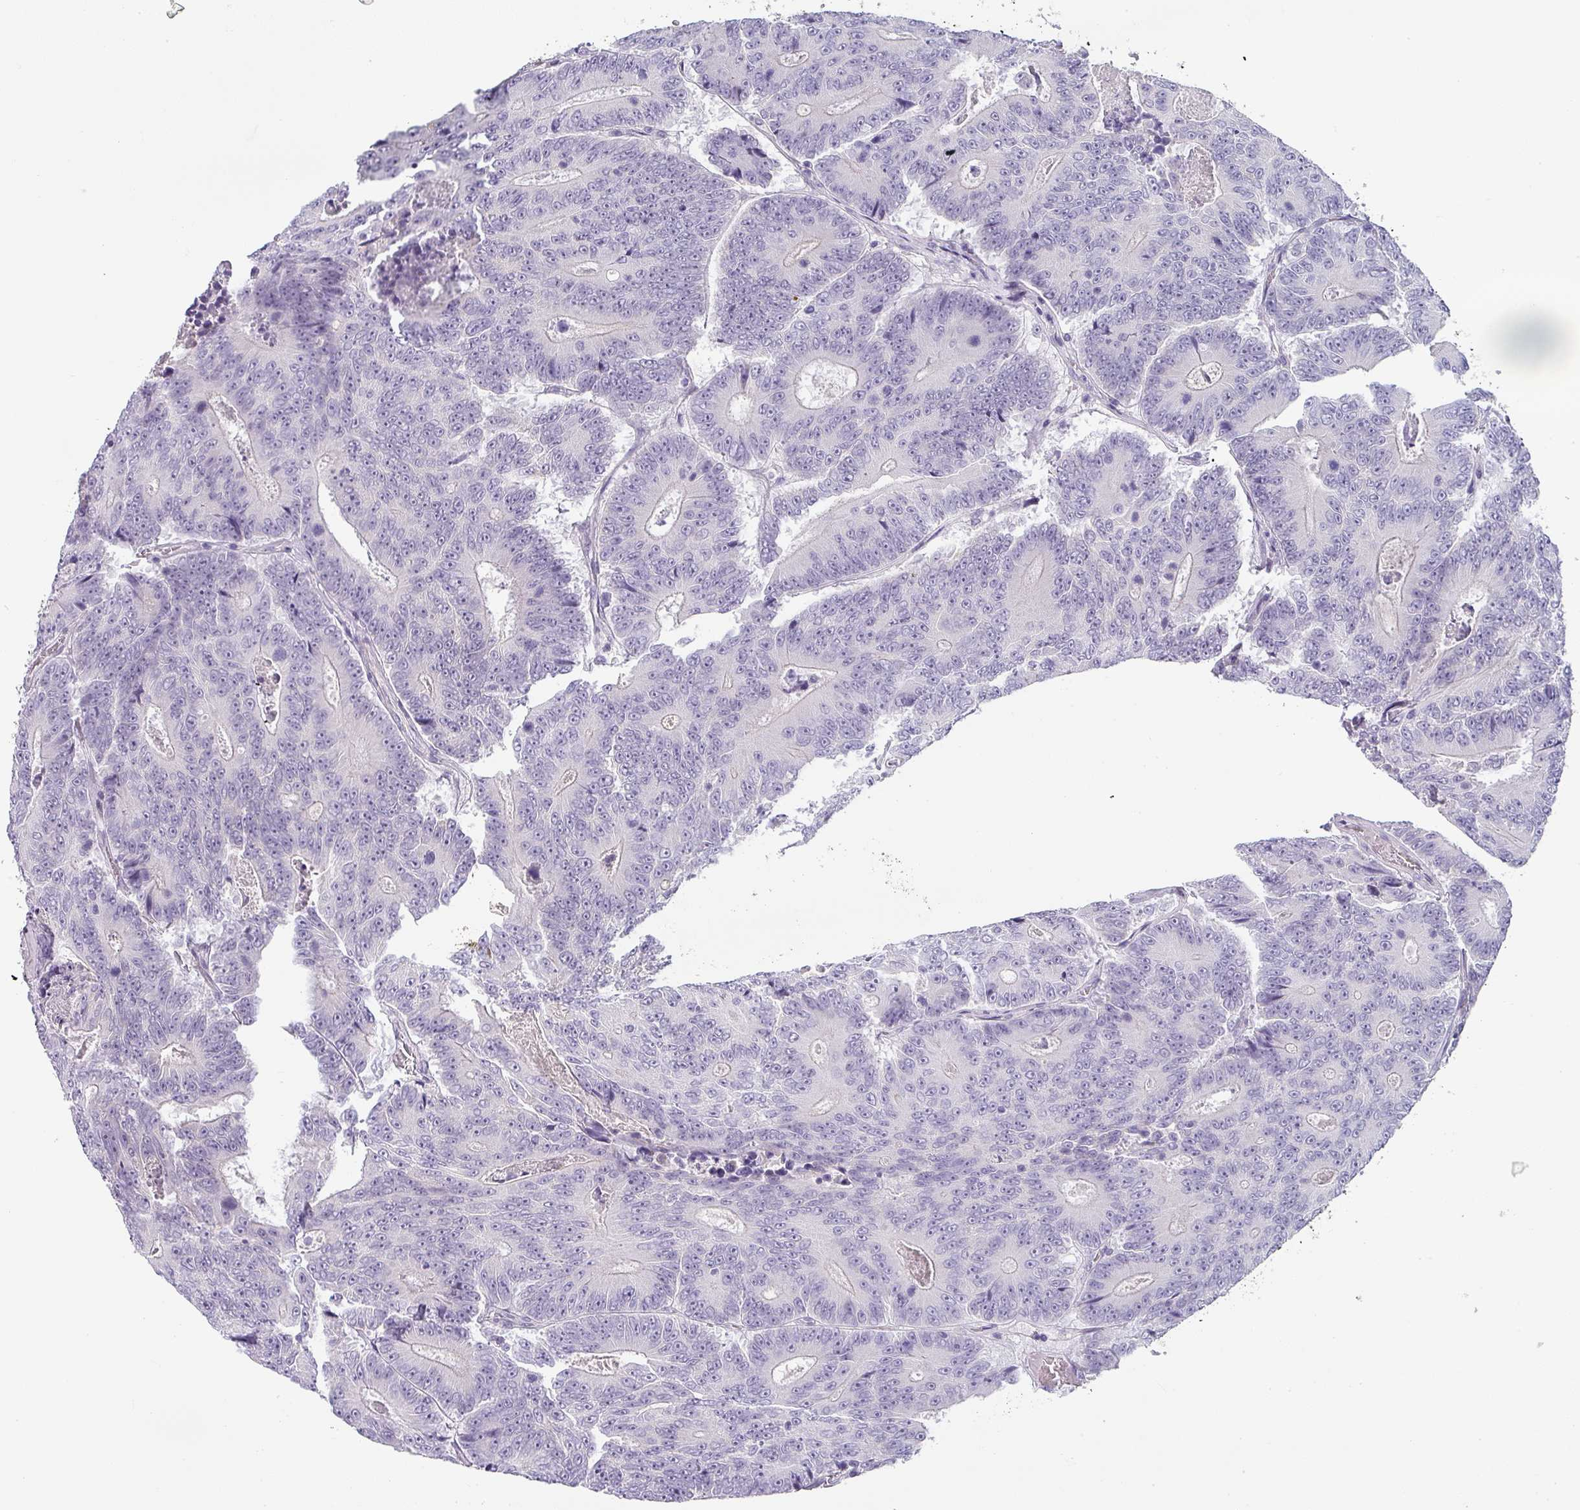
{"staining": {"intensity": "negative", "quantity": "none", "location": "none"}, "tissue": "colorectal cancer", "cell_type": "Tumor cells", "image_type": "cancer", "snomed": [{"axis": "morphology", "description": "Adenocarcinoma, NOS"}, {"axis": "topography", "description": "Colon"}], "caption": "Protein analysis of colorectal cancer demonstrates no significant staining in tumor cells. (DAB (3,3'-diaminobenzidine) immunohistochemistry (IHC) with hematoxylin counter stain).", "gene": "BTLA", "patient": {"sex": "male", "age": 83}}